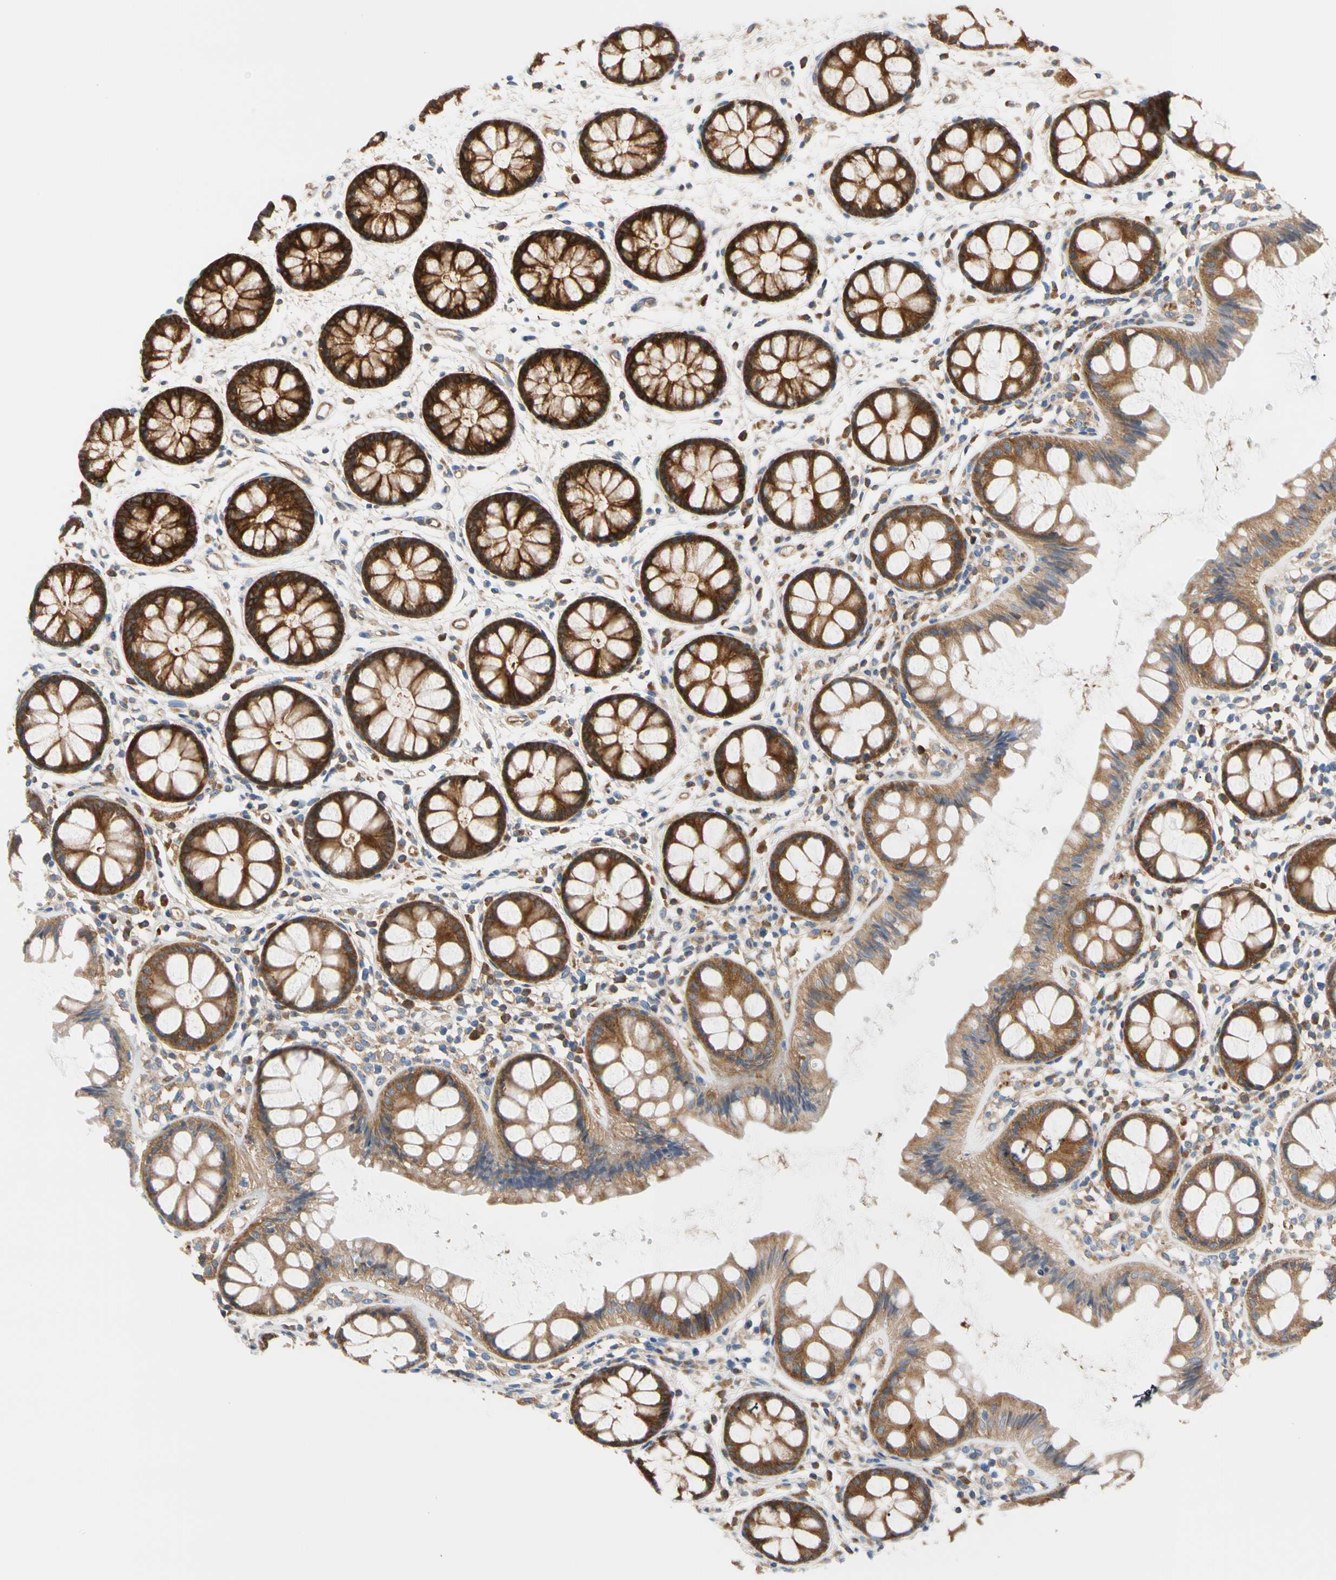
{"staining": {"intensity": "strong", "quantity": ">75%", "location": "cytoplasmic/membranous"}, "tissue": "rectum", "cell_type": "Glandular cells", "image_type": "normal", "snomed": [{"axis": "morphology", "description": "Normal tissue, NOS"}, {"axis": "topography", "description": "Rectum"}], "caption": "Protein staining displays strong cytoplasmic/membranous staining in approximately >75% of glandular cells in normal rectum. The protein of interest is stained brown, and the nuclei are stained in blue (DAB (3,3'-diaminobenzidine) IHC with brightfield microscopy, high magnification).", "gene": "GPHN", "patient": {"sex": "female", "age": 66}}